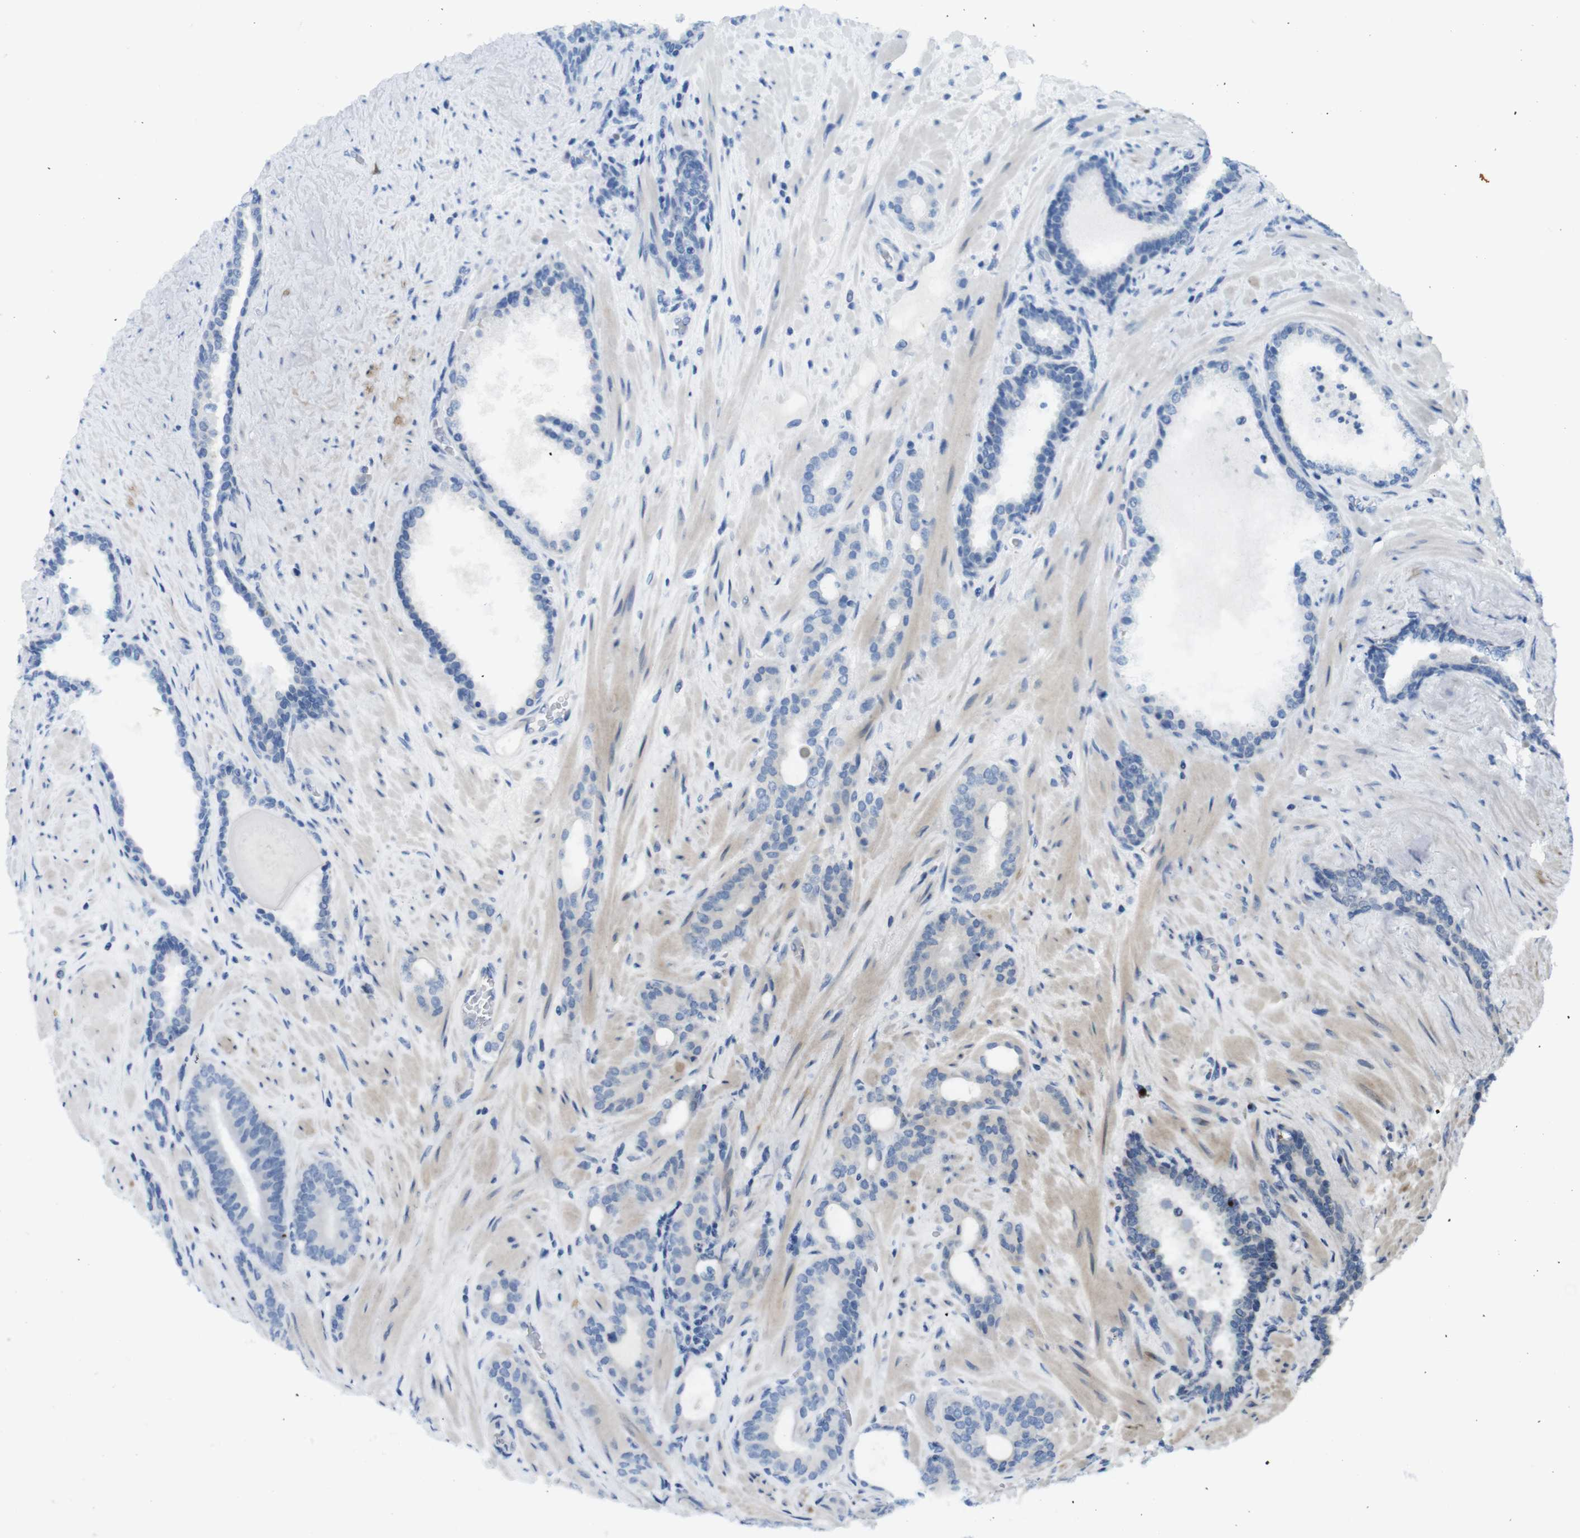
{"staining": {"intensity": "negative", "quantity": "none", "location": "none"}, "tissue": "prostate cancer", "cell_type": "Tumor cells", "image_type": "cancer", "snomed": [{"axis": "morphology", "description": "Adenocarcinoma, Low grade"}, {"axis": "topography", "description": "Prostate"}], "caption": "Human prostate cancer (low-grade adenocarcinoma) stained for a protein using IHC reveals no staining in tumor cells.", "gene": "OPN1SW", "patient": {"sex": "male", "age": 63}}